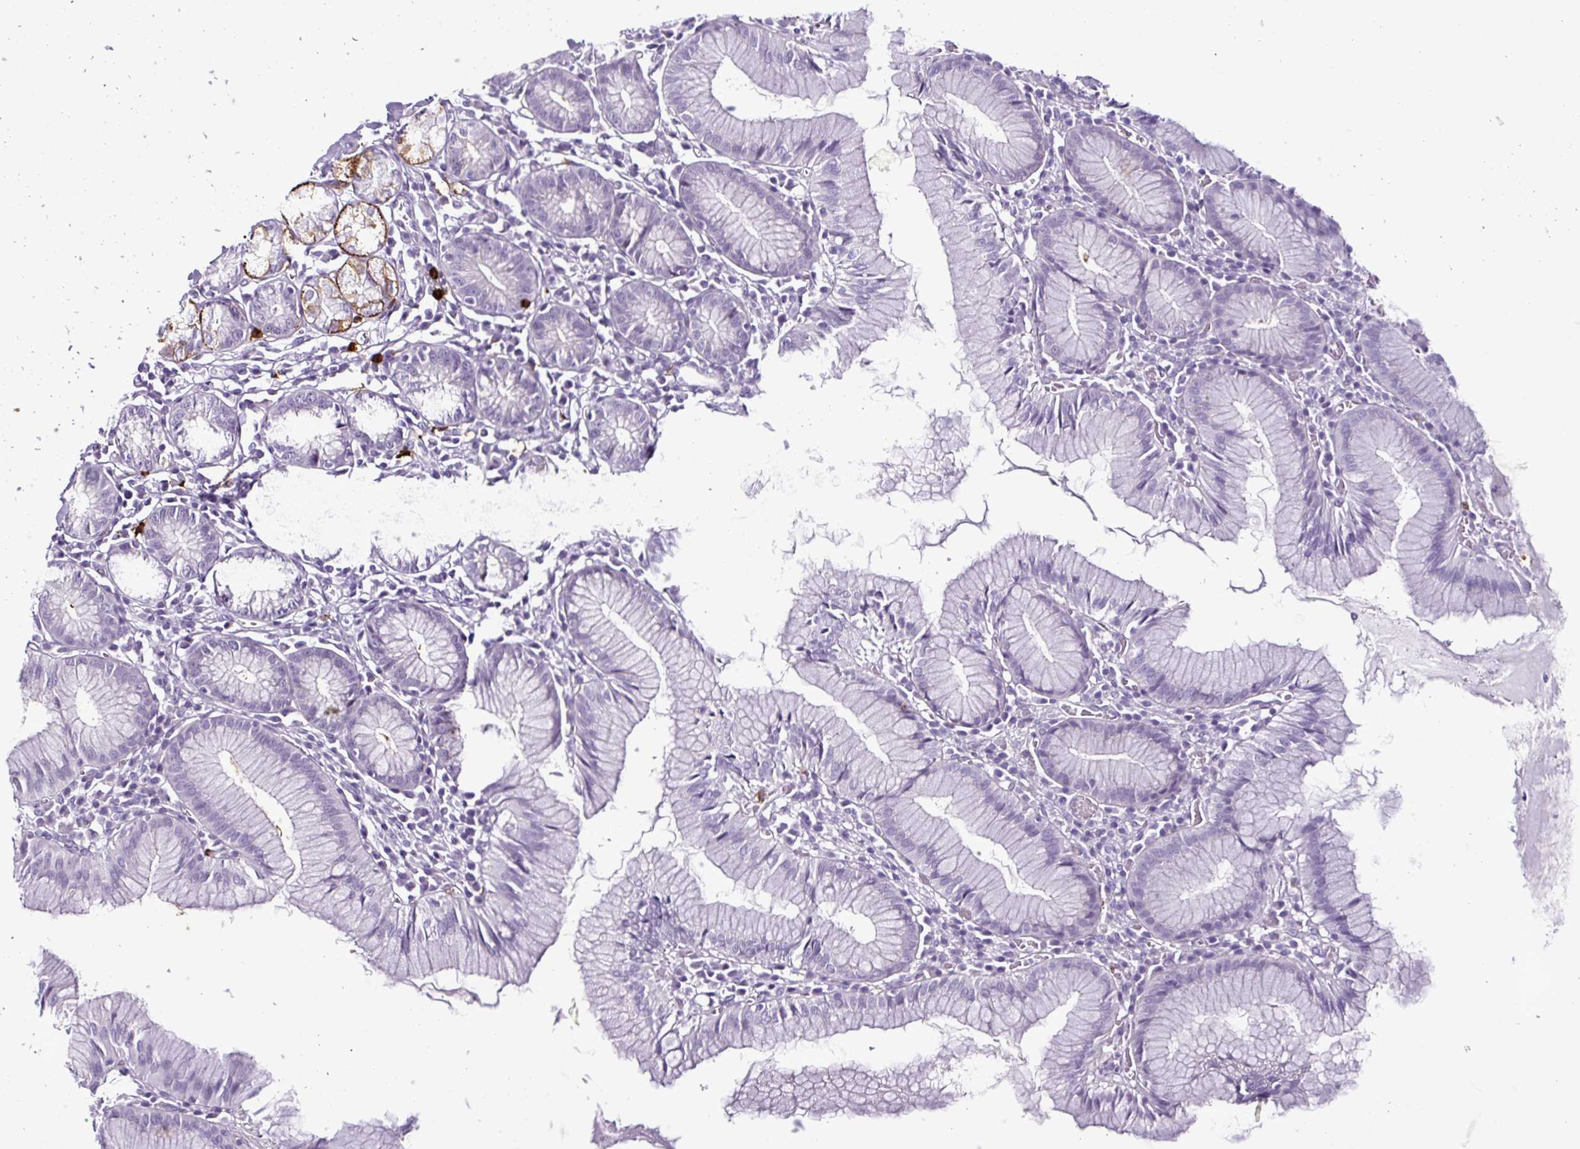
{"staining": {"intensity": "moderate", "quantity": "<25%", "location": "cytoplasmic/membranous"}, "tissue": "stomach", "cell_type": "Glandular cells", "image_type": "normal", "snomed": [{"axis": "morphology", "description": "Normal tissue, NOS"}, {"axis": "topography", "description": "Stomach"}], "caption": "Brown immunohistochemical staining in benign stomach displays moderate cytoplasmic/membranous positivity in about <25% of glandular cells. (DAB (3,3'-diaminobenzidine) = brown stain, brightfield microscopy at high magnification).", "gene": "TMEM178A", "patient": {"sex": "male", "age": 55}}